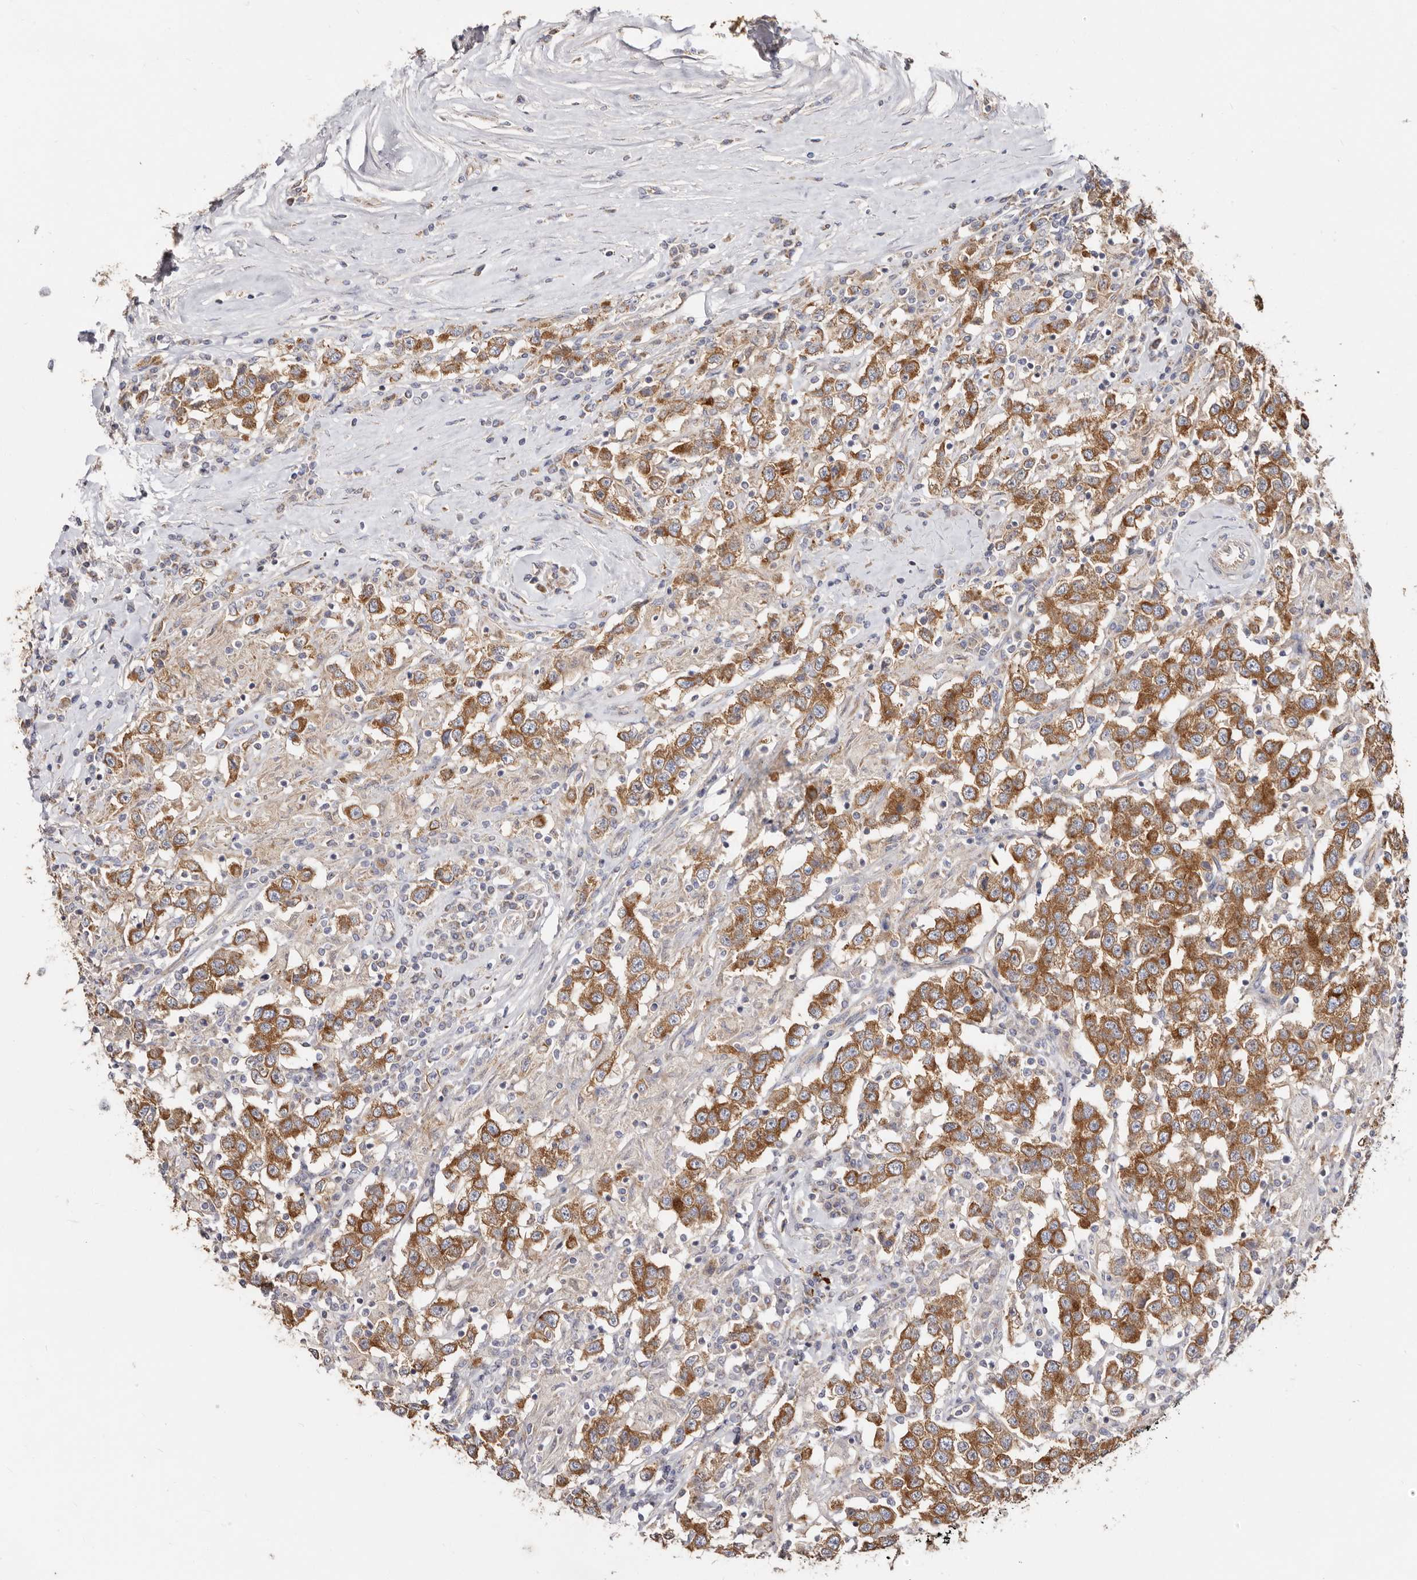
{"staining": {"intensity": "moderate", "quantity": ">75%", "location": "cytoplasmic/membranous"}, "tissue": "testis cancer", "cell_type": "Tumor cells", "image_type": "cancer", "snomed": [{"axis": "morphology", "description": "Seminoma, NOS"}, {"axis": "topography", "description": "Testis"}], "caption": "Protein staining displays moderate cytoplasmic/membranous positivity in approximately >75% of tumor cells in testis seminoma.", "gene": "BAIAP2L1", "patient": {"sex": "male", "age": 41}}